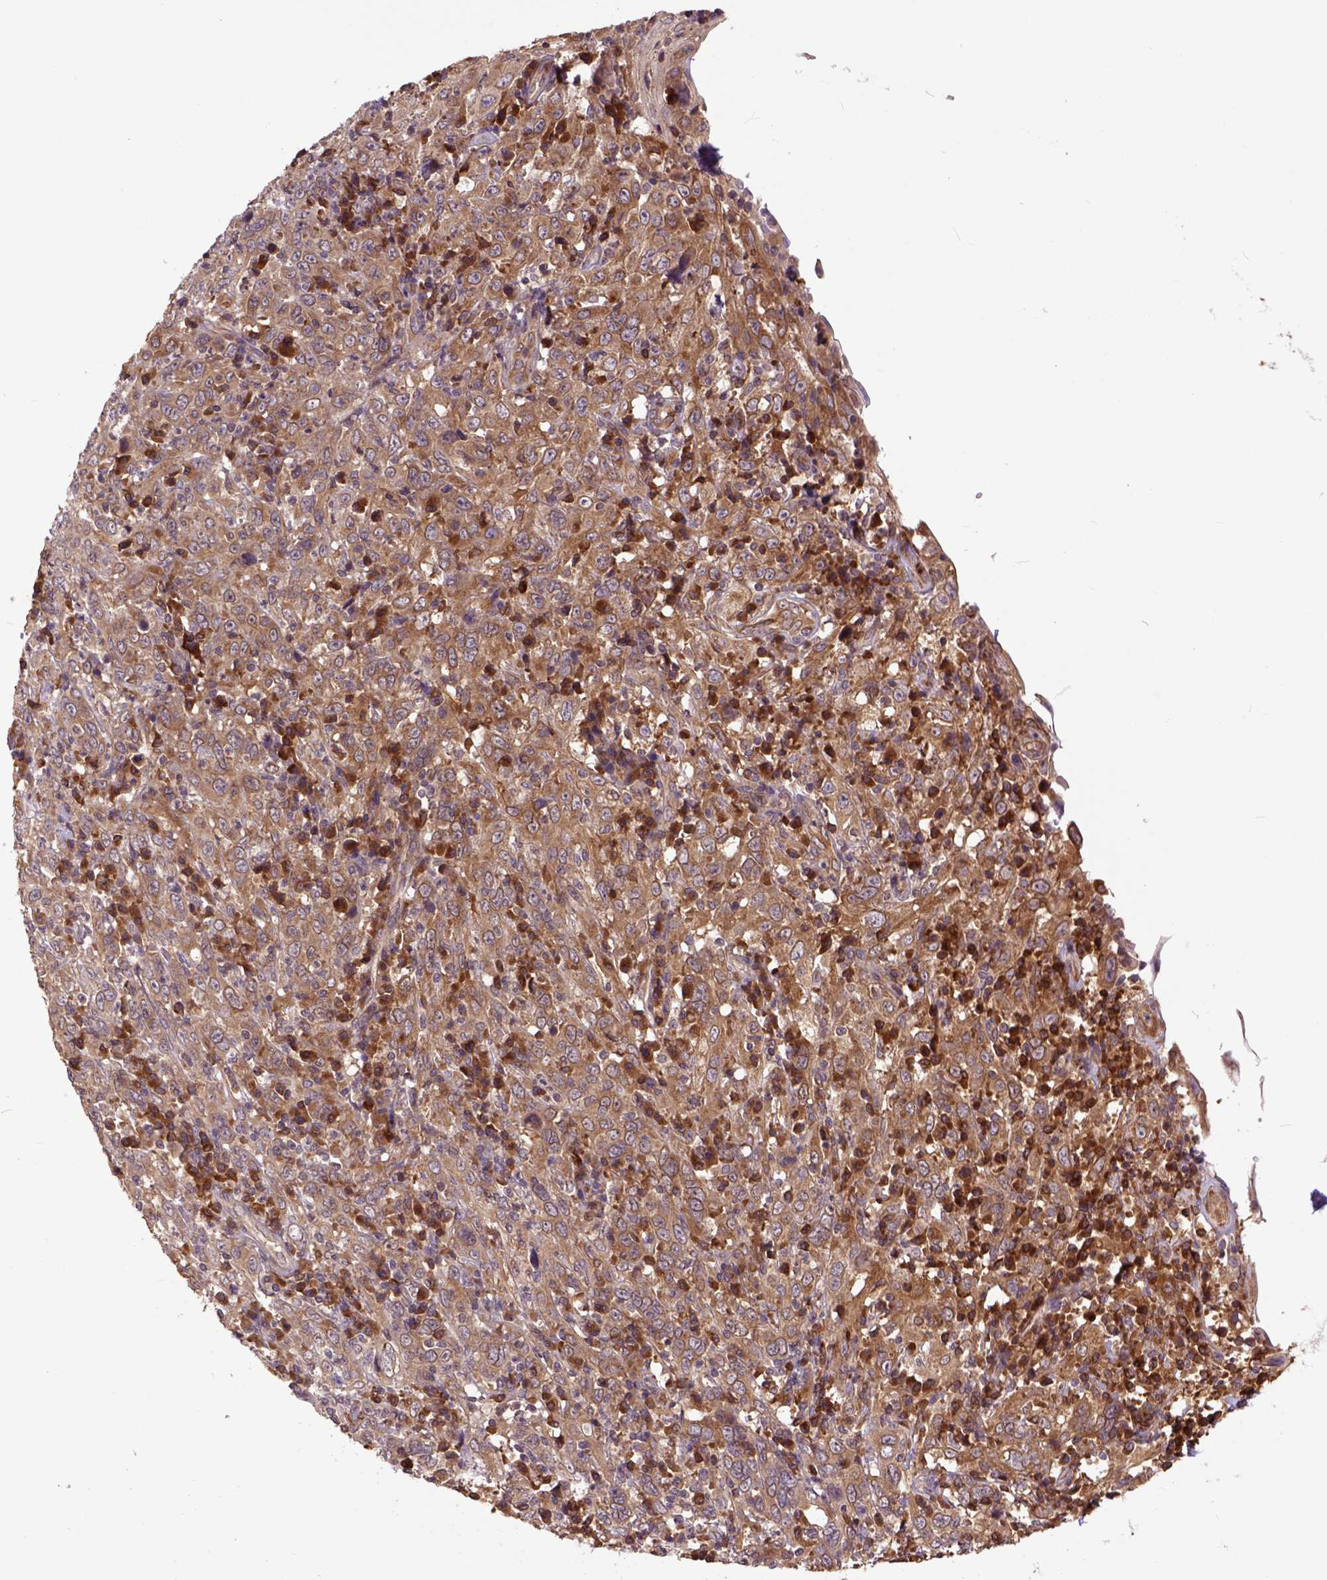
{"staining": {"intensity": "moderate", "quantity": ">75%", "location": "cytoplasmic/membranous"}, "tissue": "cervical cancer", "cell_type": "Tumor cells", "image_type": "cancer", "snomed": [{"axis": "morphology", "description": "Squamous cell carcinoma, NOS"}, {"axis": "topography", "description": "Cervix"}], "caption": "Human cervical cancer stained with a brown dye exhibits moderate cytoplasmic/membranous positive positivity in about >75% of tumor cells.", "gene": "ARL1", "patient": {"sex": "female", "age": 46}}